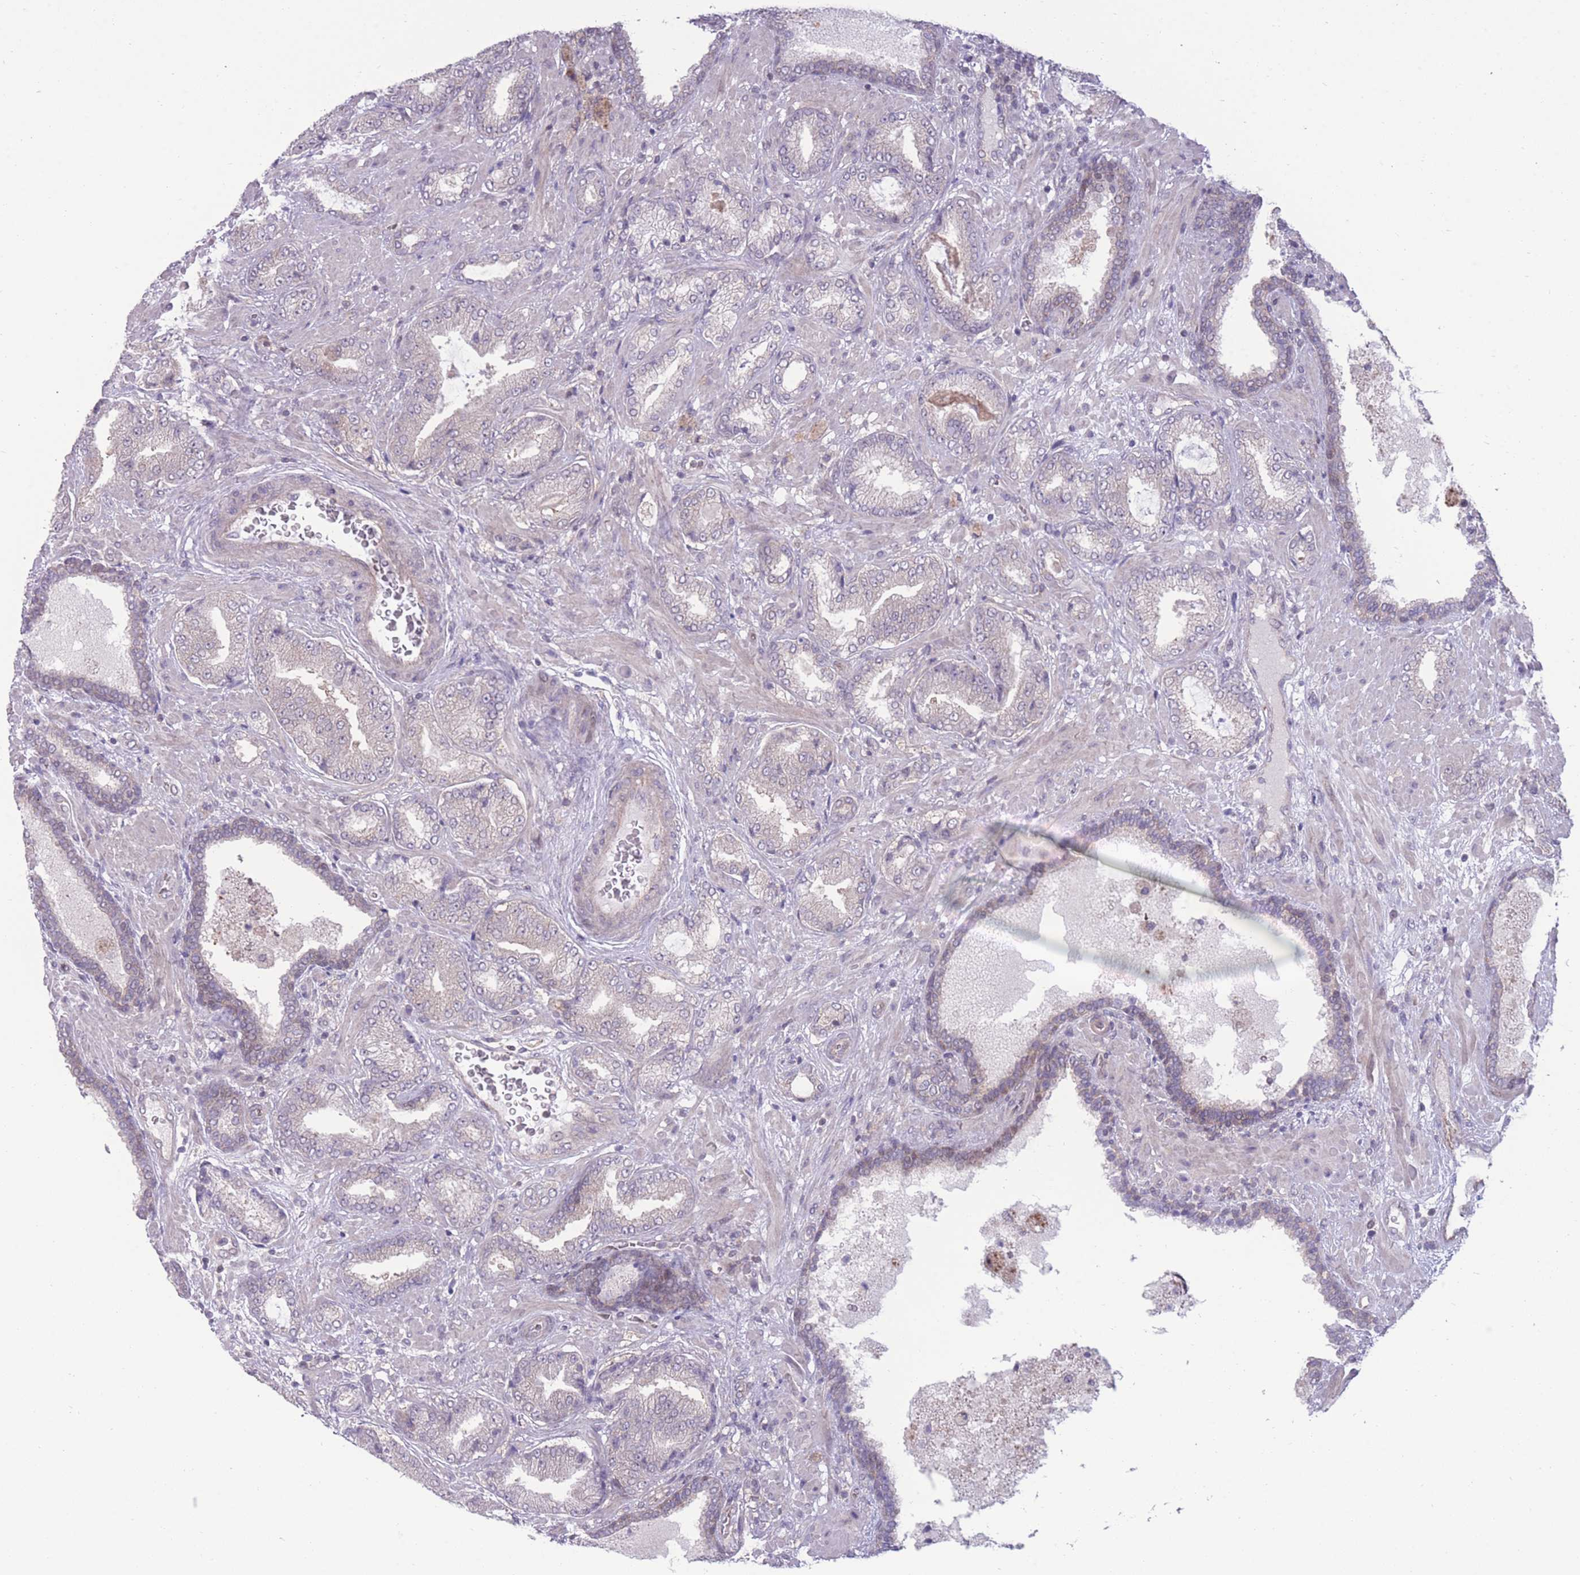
{"staining": {"intensity": "negative", "quantity": "none", "location": "none"}, "tissue": "prostate cancer", "cell_type": "Tumor cells", "image_type": "cancer", "snomed": [{"axis": "morphology", "description": "Adenocarcinoma, High grade"}, {"axis": "topography", "description": "Prostate"}], "caption": "The histopathology image shows no staining of tumor cells in prostate high-grade adenocarcinoma.", "gene": "RIC8A", "patient": {"sex": "male", "age": 68}}